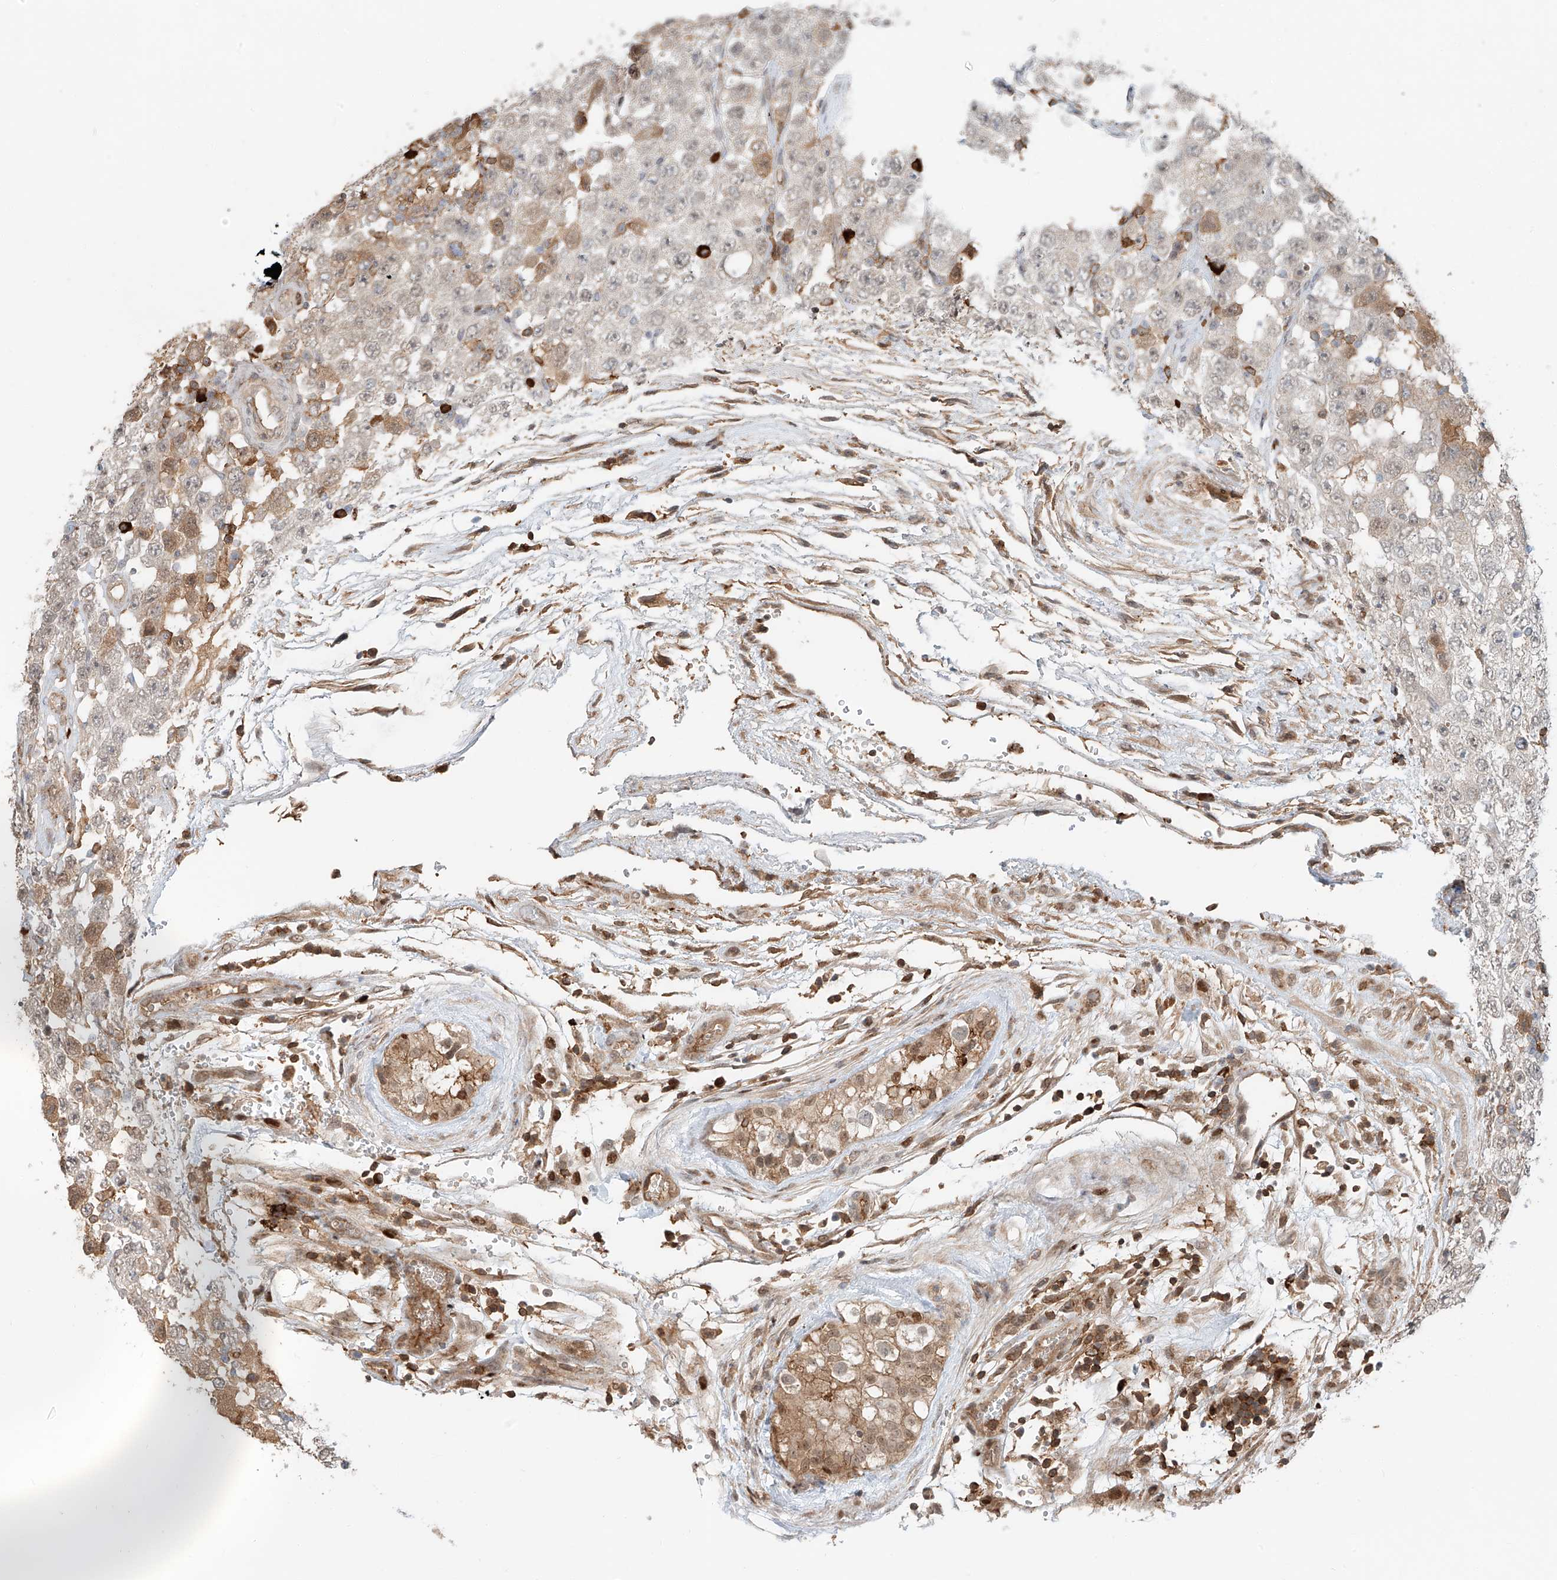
{"staining": {"intensity": "moderate", "quantity": "<25%", "location": "cytoplasmic/membranous"}, "tissue": "testis cancer", "cell_type": "Tumor cells", "image_type": "cancer", "snomed": [{"axis": "morphology", "description": "Carcinoma, Embryonal, NOS"}, {"axis": "topography", "description": "Testis"}], "caption": "Immunohistochemical staining of human testis cancer (embryonal carcinoma) demonstrates low levels of moderate cytoplasmic/membranous positivity in approximately <25% of tumor cells. The protein of interest is stained brown, and the nuclei are stained in blue (DAB (3,3'-diaminobenzidine) IHC with brightfield microscopy, high magnification).", "gene": "CEP162", "patient": {"sex": "male", "age": 36}}